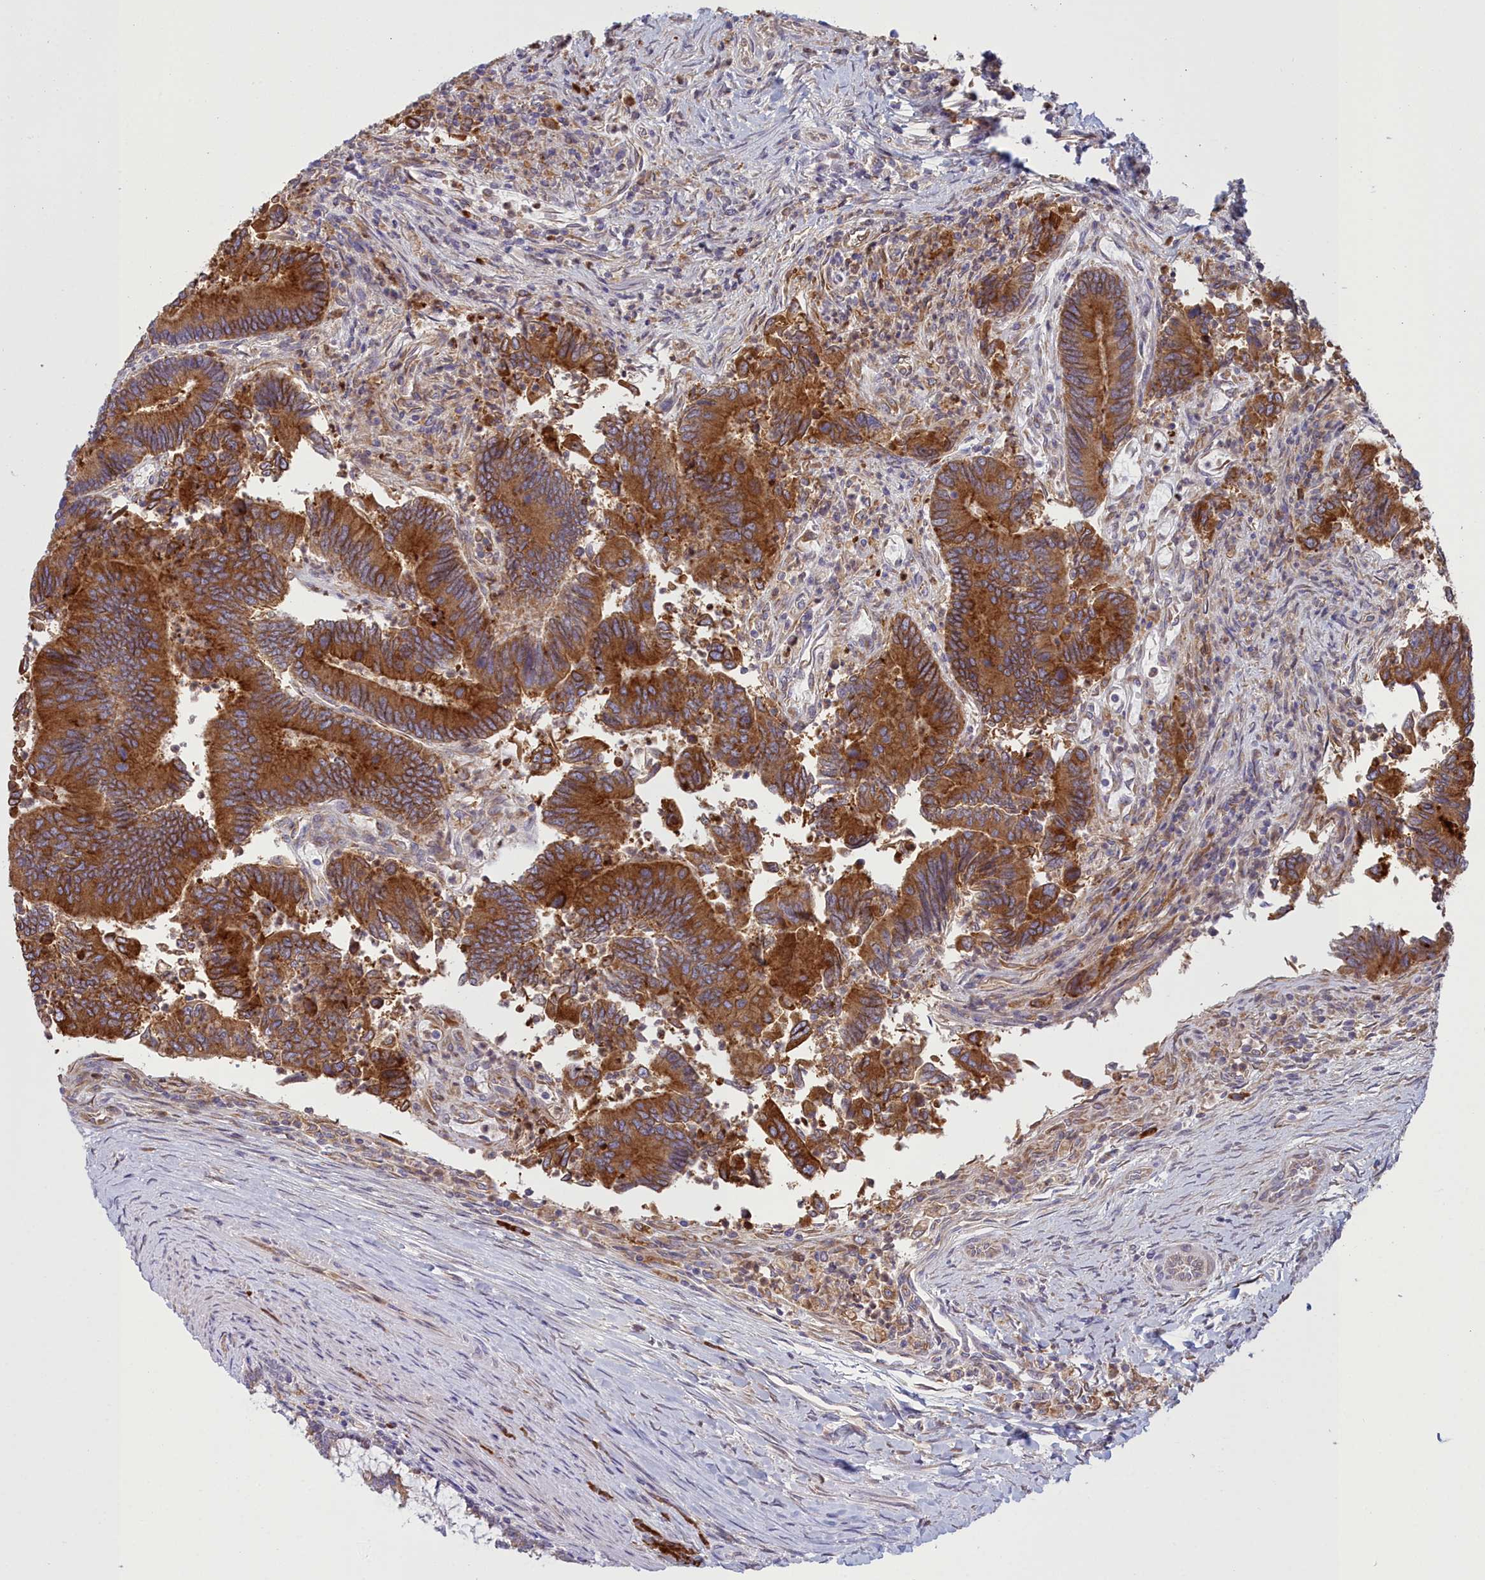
{"staining": {"intensity": "strong", "quantity": ">75%", "location": "cytoplasmic/membranous"}, "tissue": "colorectal cancer", "cell_type": "Tumor cells", "image_type": "cancer", "snomed": [{"axis": "morphology", "description": "Adenocarcinoma, NOS"}, {"axis": "topography", "description": "Colon"}], "caption": "IHC image of human adenocarcinoma (colorectal) stained for a protein (brown), which shows high levels of strong cytoplasmic/membranous expression in approximately >75% of tumor cells.", "gene": "HM13", "patient": {"sex": "female", "age": 67}}